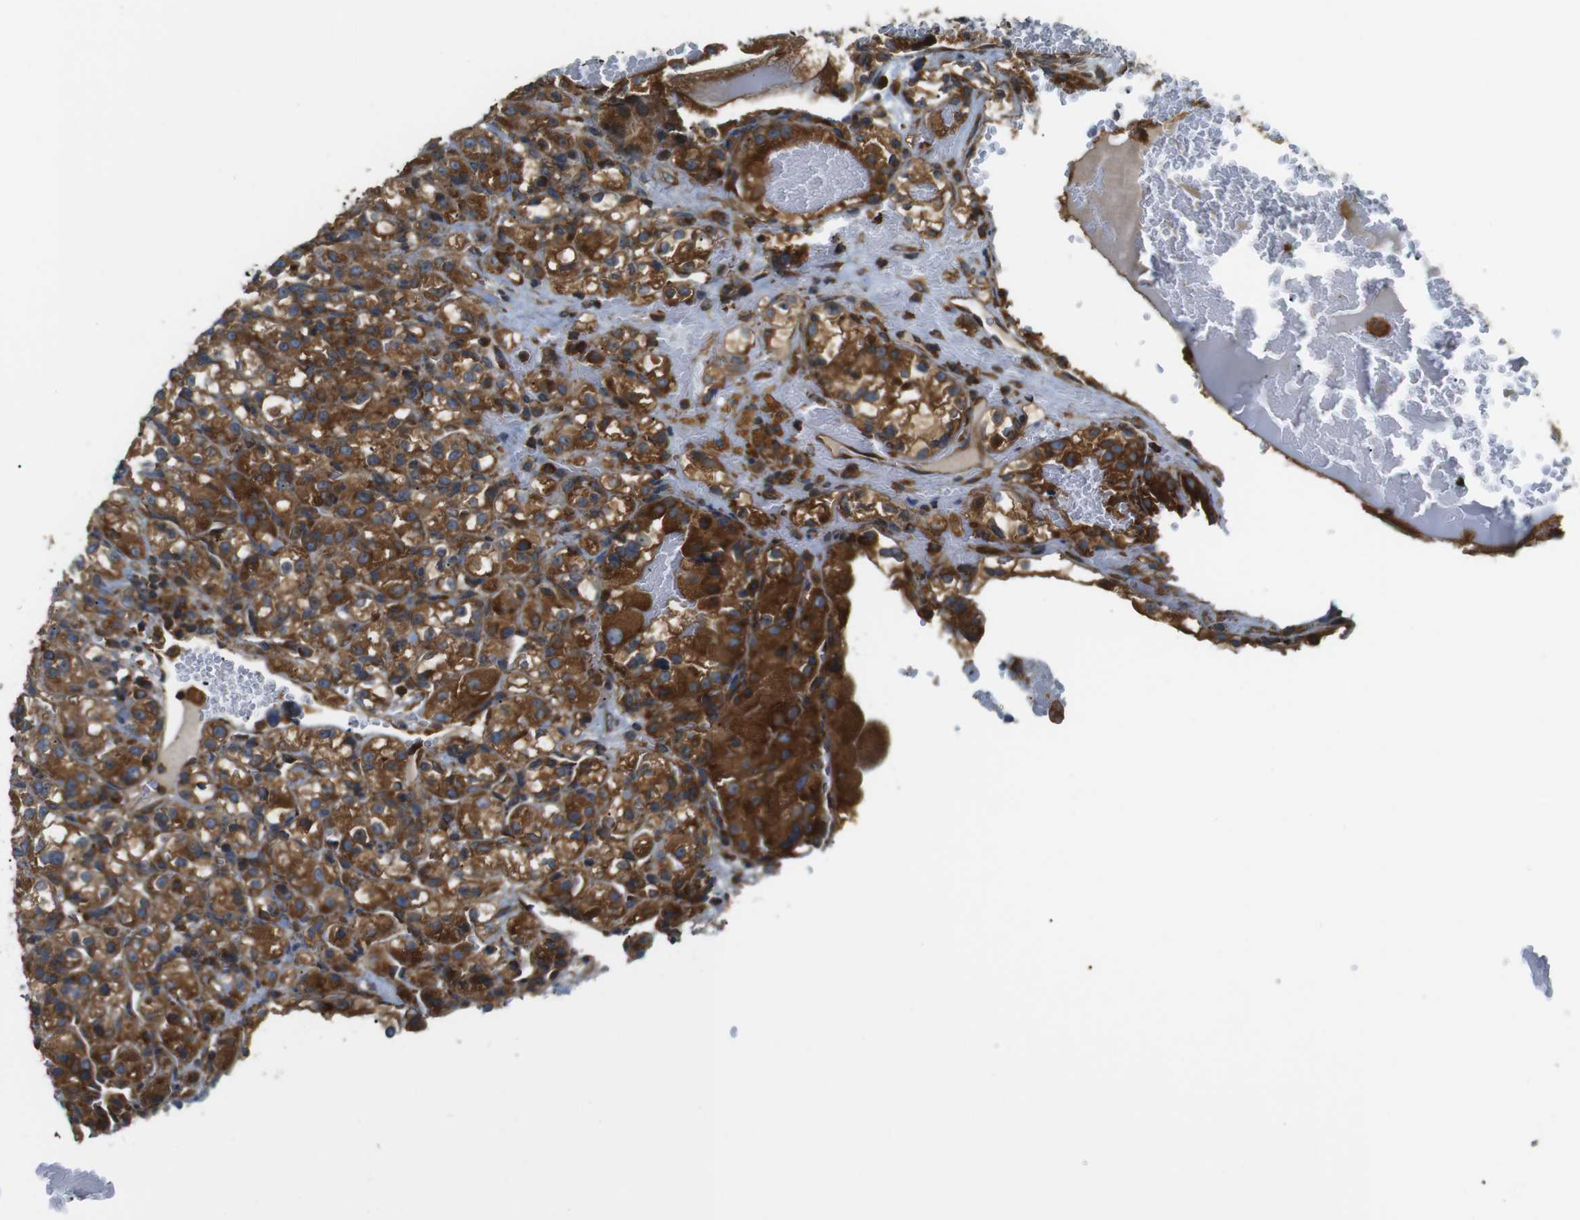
{"staining": {"intensity": "strong", "quantity": ">75%", "location": "cytoplasmic/membranous"}, "tissue": "renal cancer", "cell_type": "Tumor cells", "image_type": "cancer", "snomed": [{"axis": "morphology", "description": "Normal tissue, NOS"}, {"axis": "morphology", "description": "Adenocarcinoma, NOS"}, {"axis": "topography", "description": "Kidney"}], "caption": "This photomicrograph shows immunohistochemistry staining of renal cancer (adenocarcinoma), with high strong cytoplasmic/membranous positivity in about >75% of tumor cells.", "gene": "TSC1", "patient": {"sex": "male", "age": 61}}